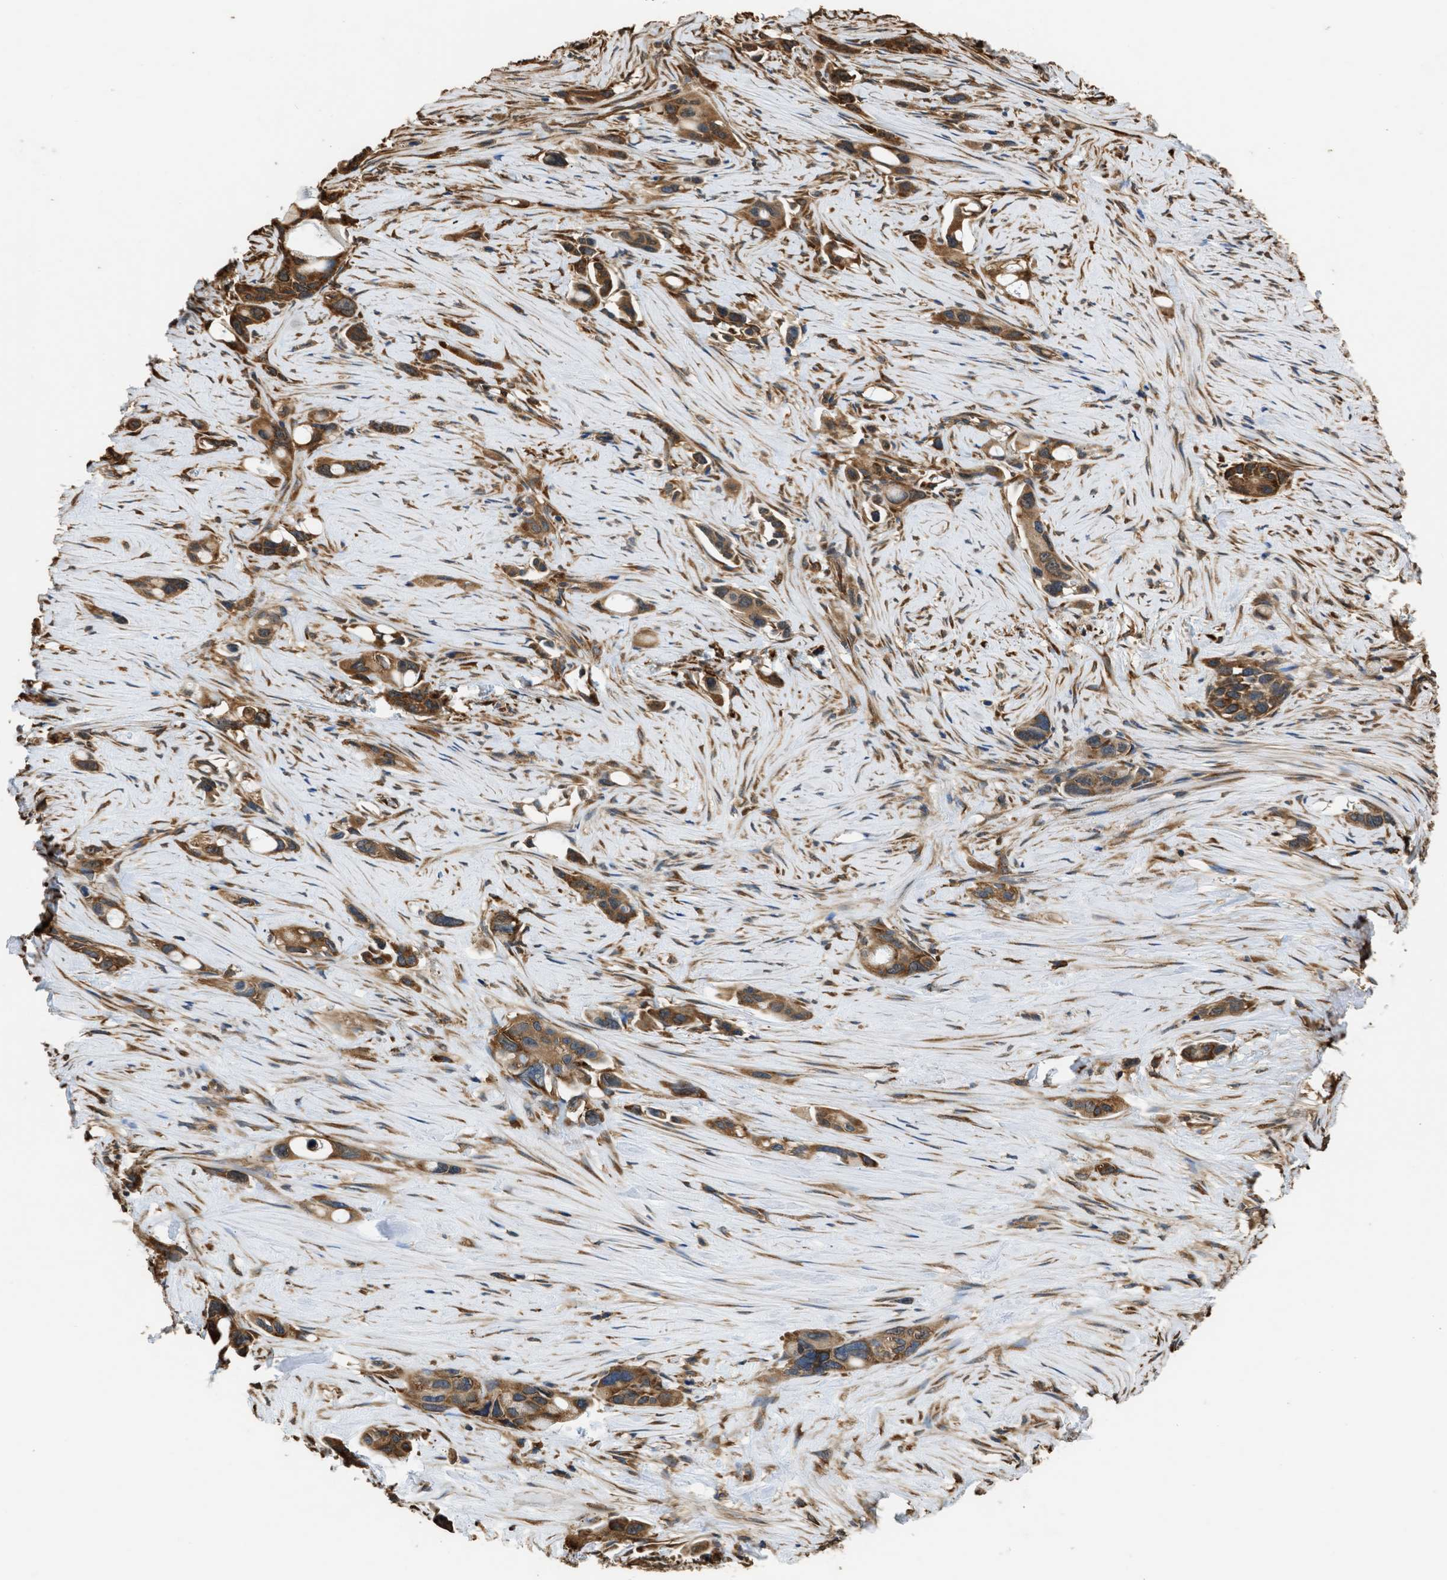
{"staining": {"intensity": "moderate", "quantity": ">75%", "location": "cytoplasmic/membranous"}, "tissue": "pancreatic cancer", "cell_type": "Tumor cells", "image_type": "cancer", "snomed": [{"axis": "morphology", "description": "Adenocarcinoma, NOS"}, {"axis": "topography", "description": "Pancreas"}], "caption": "Pancreatic cancer stained for a protein displays moderate cytoplasmic/membranous positivity in tumor cells.", "gene": "SLC36A4", "patient": {"sex": "male", "age": 53}}